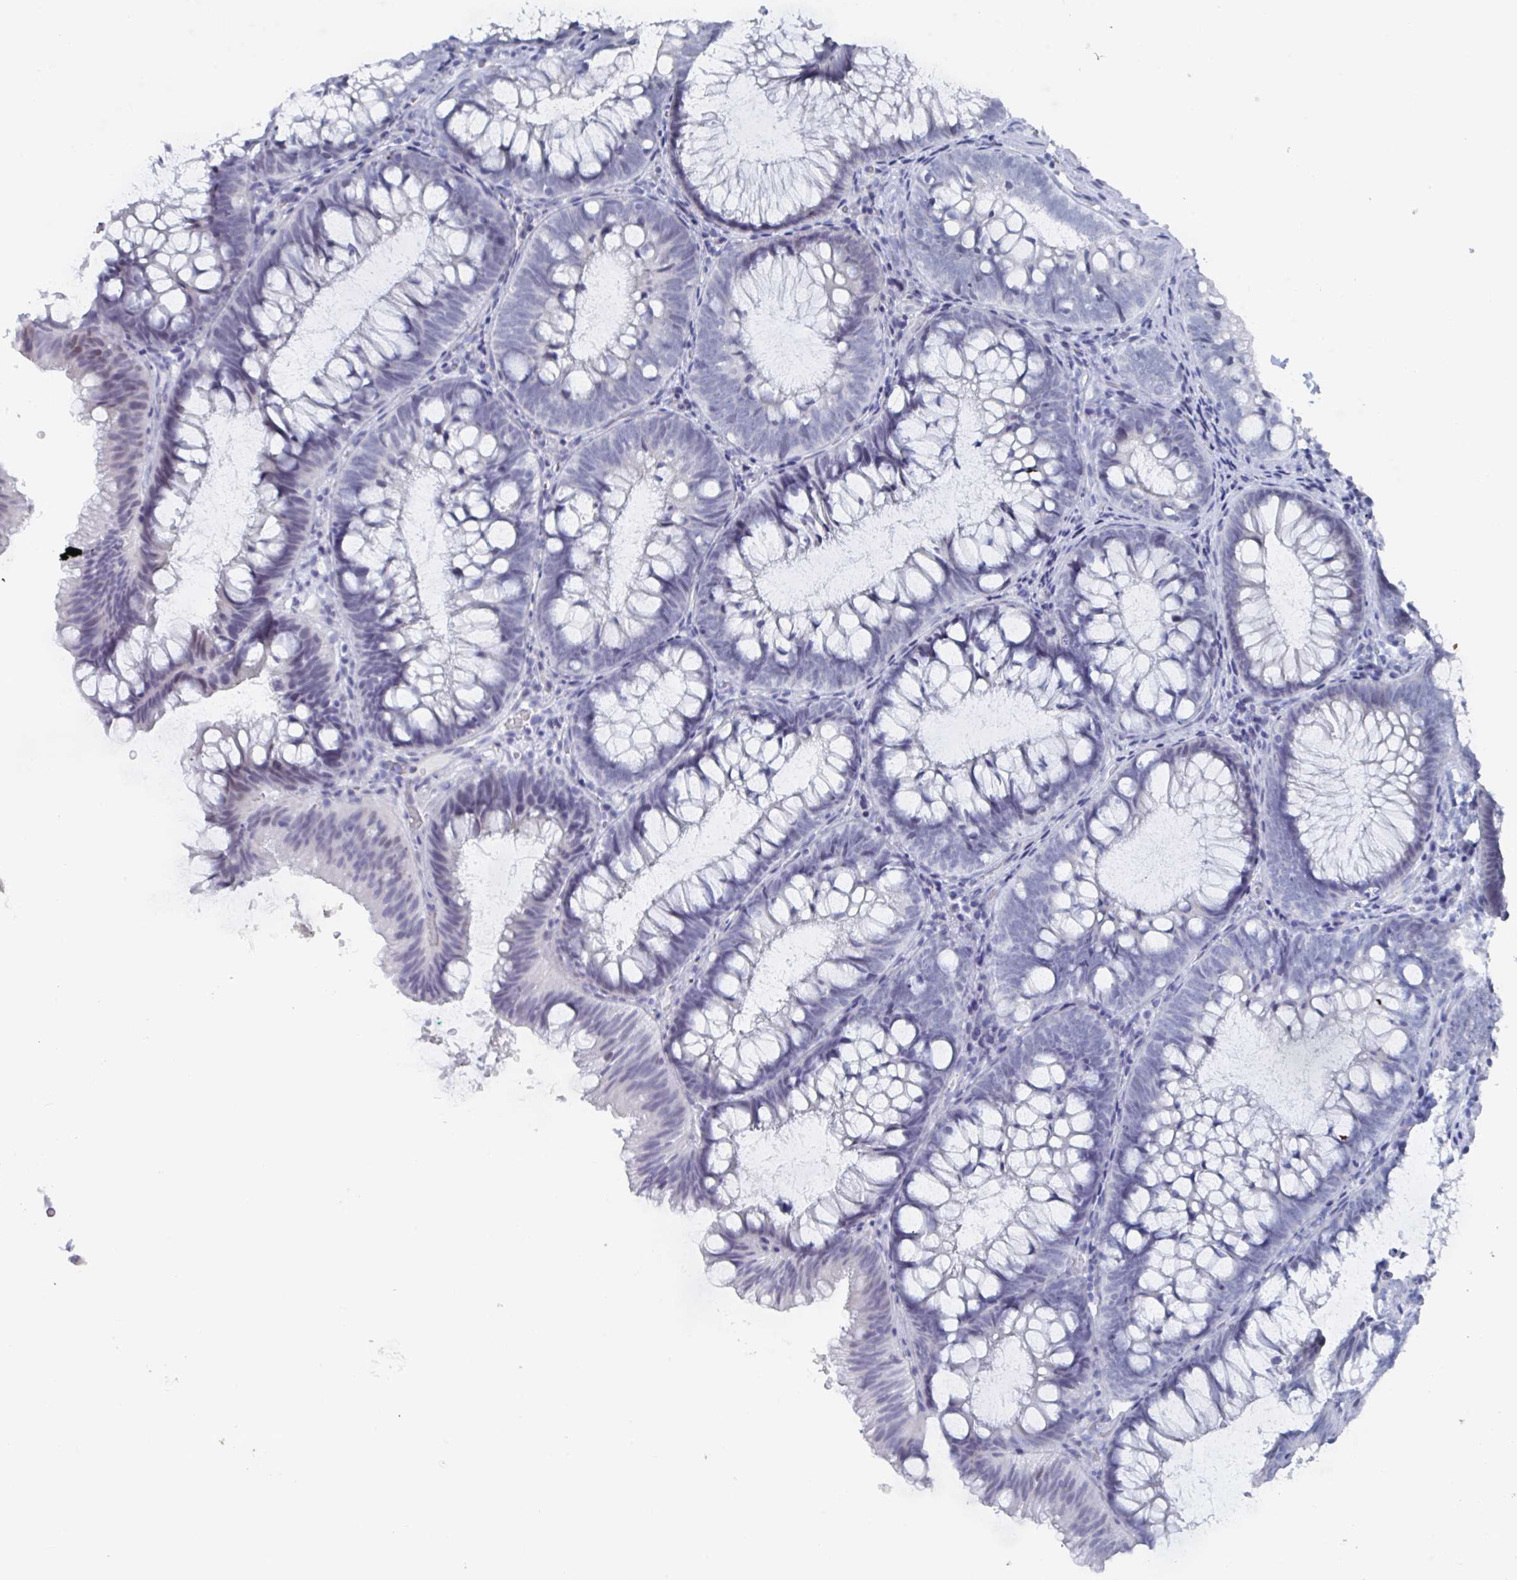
{"staining": {"intensity": "negative", "quantity": "none", "location": "none"}, "tissue": "colon", "cell_type": "Endothelial cells", "image_type": "normal", "snomed": [{"axis": "morphology", "description": "Normal tissue, NOS"}, {"axis": "morphology", "description": "Adenoma, NOS"}, {"axis": "topography", "description": "Soft tissue"}, {"axis": "topography", "description": "Colon"}], "caption": "IHC photomicrograph of normal human colon stained for a protein (brown), which shows no positivity in endothelial cells. Brightfield microscopy of immunohistochemistry (IHC) stained with DAB (brown) and hematoxylin (blue), captured at high magnification.", "gene": "CAMKV", "patient": {"sex": "male", "age": 47}}